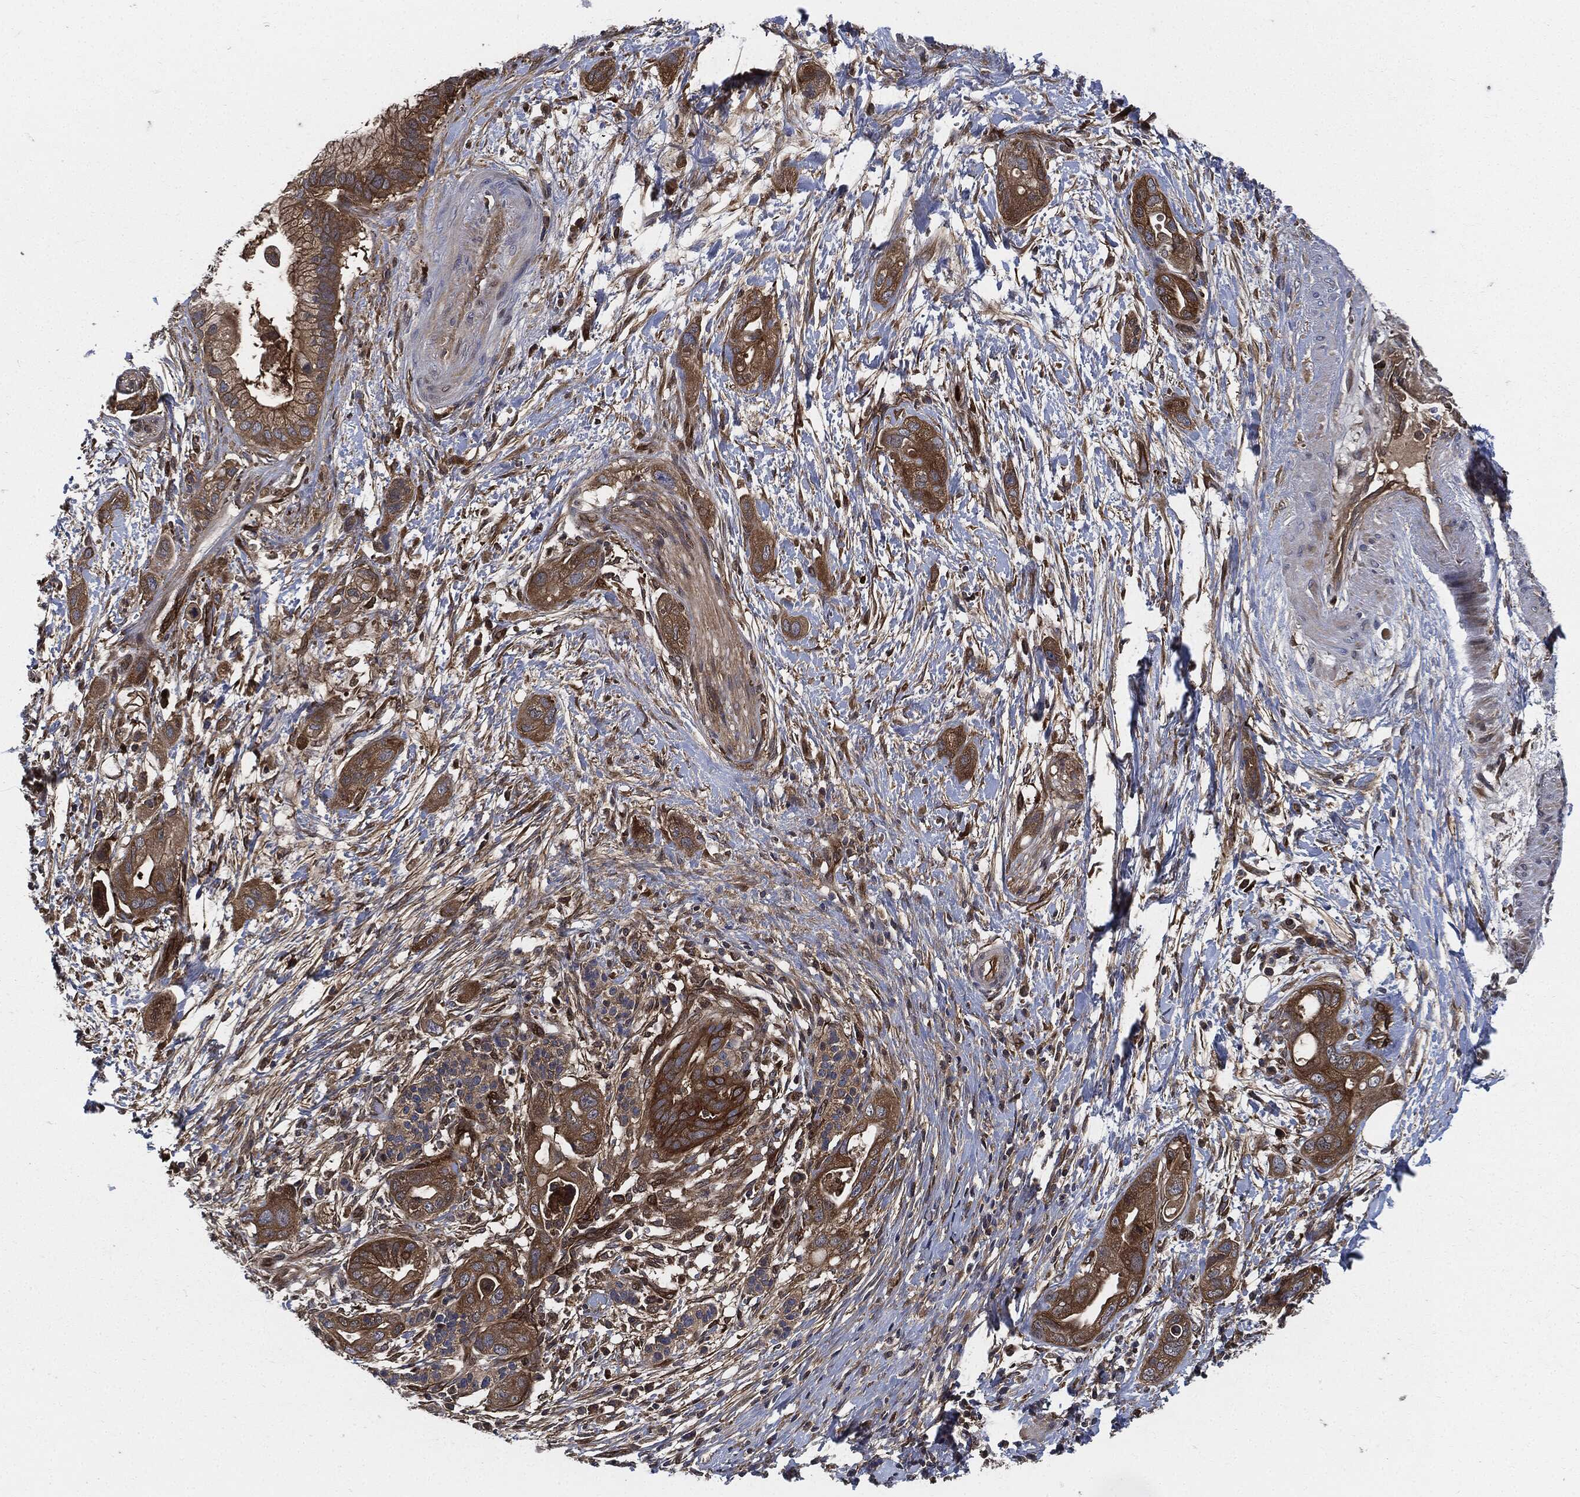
{"staining": {"intensity": "strong", "quantity": ">75%", "location": "cytoplasmic/membranous"}, "tissue": "pancreatic cancer", "cell_type": "Tumor cells", "image_type": "cancer", "snomed": [{"axis": "morphology", "description": "Adenocarcinoma, NOS"}, {"axis": "topography", "description": "Pancreas"}], "caption": "Strong cytoplasmic/membranous protein staining is appreciated in approximately >75% of tumor cells in pancreatic cancer (adenocarcinoma).", "gene": "XPNPEP1", "patient": {"sex": "male", "age": 44}}